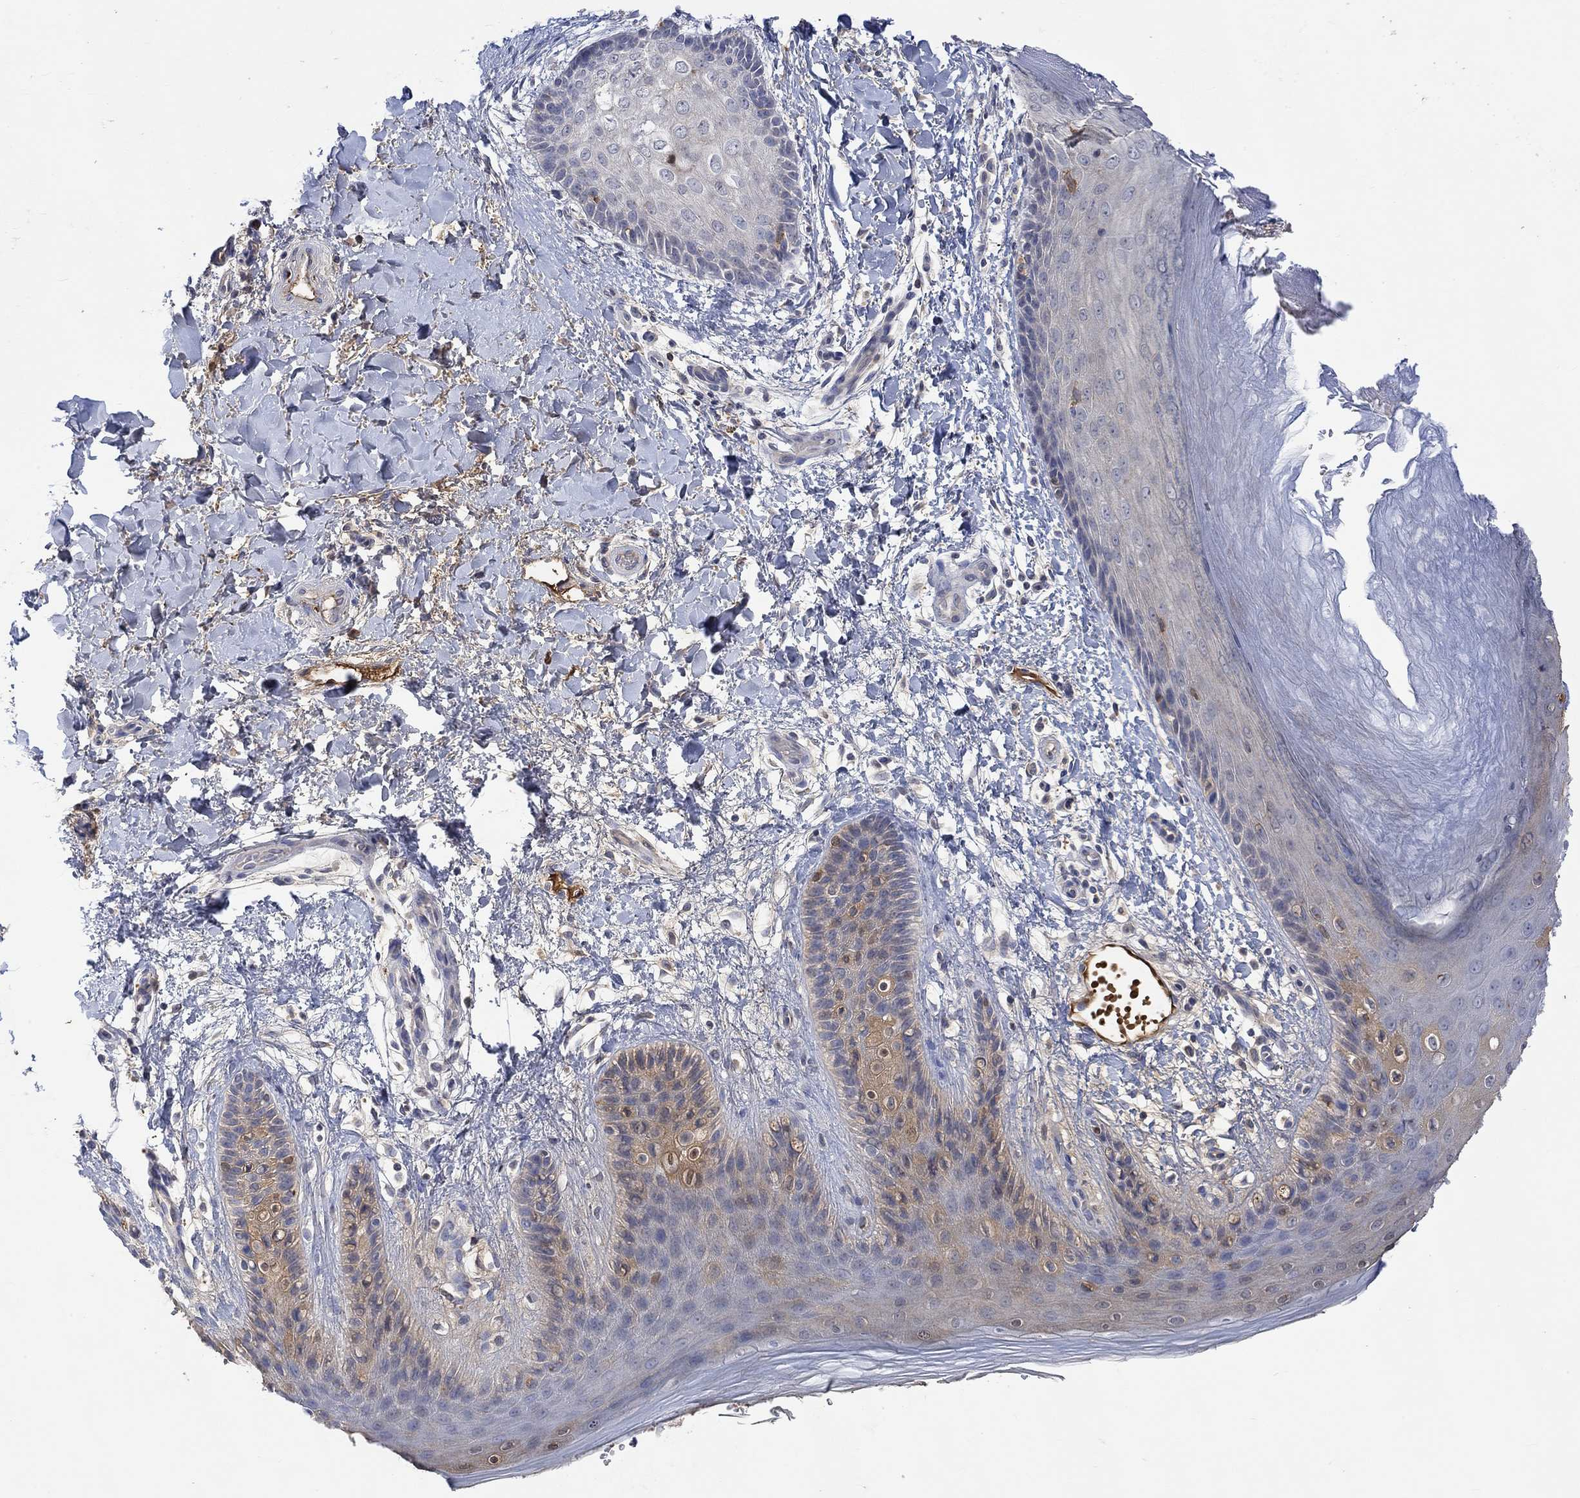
{"staining": {"intensity": "negative", "quantity": "none", "location": "none"}, "tissue": "skin", "cell_type": "Epidermal cells", "image_type": "normal", "snomed": [{"axis": "morphology", "description": "Normal tissue, NOS"}, {"axis": "topography", "description": "Anal"}], "caption": "DAB (3,3'-diaminobenzidine) immunohistochemical staining of benign skin demonstrates no significant positivity in epidermal cells. (DAB immunohistochemistry visualized using brightfield microscopy, high magnification).", "gene": "MSTN", "patient": {"sex": "male", "age": 36}}